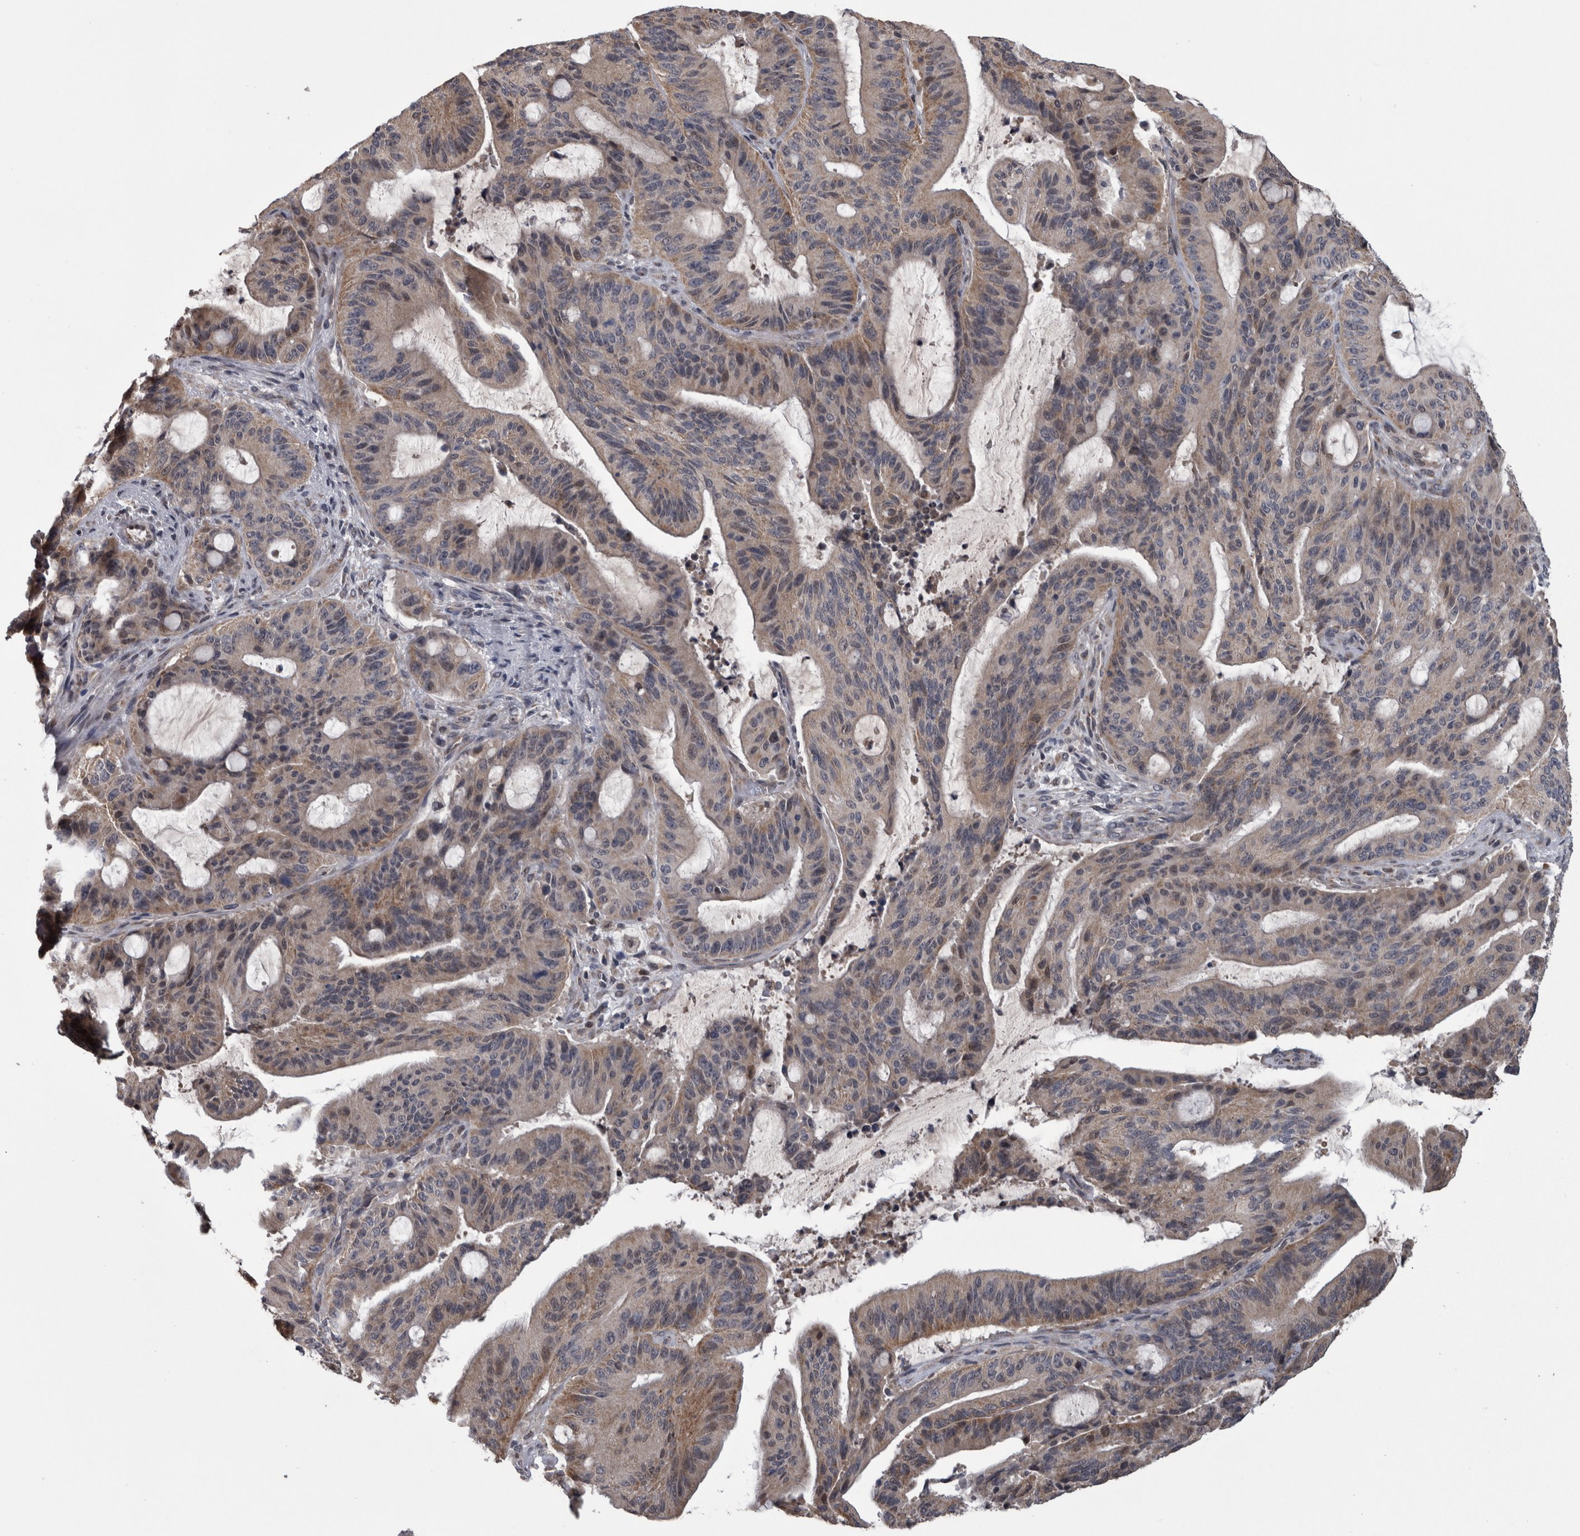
{"staining": {"intensity": "weak", "quantity": "25%-75%", "location": "cytoplasmic/membranous"}, "tissue": "liver cancer", "cell_type": "Tumor cells", "image_type": "cancer", "snomed": [{"axis": "morphology", "description": "Normal tissue, NOS"}, {"axis": "morphology", "description": "Cholangiocarcinoma"}, {"axis": "topography", "description": "Liver"}, {"axis": "topography", "description": "Peripheral nerve tissue"}], "caption": "Tumor cells show low levels of weak cytoplasmic/membranous staining in about 25%-75% of cells in liver cholangiocarcinoma.", "gene": "DBT", "patient": {"sex": "female", "age": 73}}